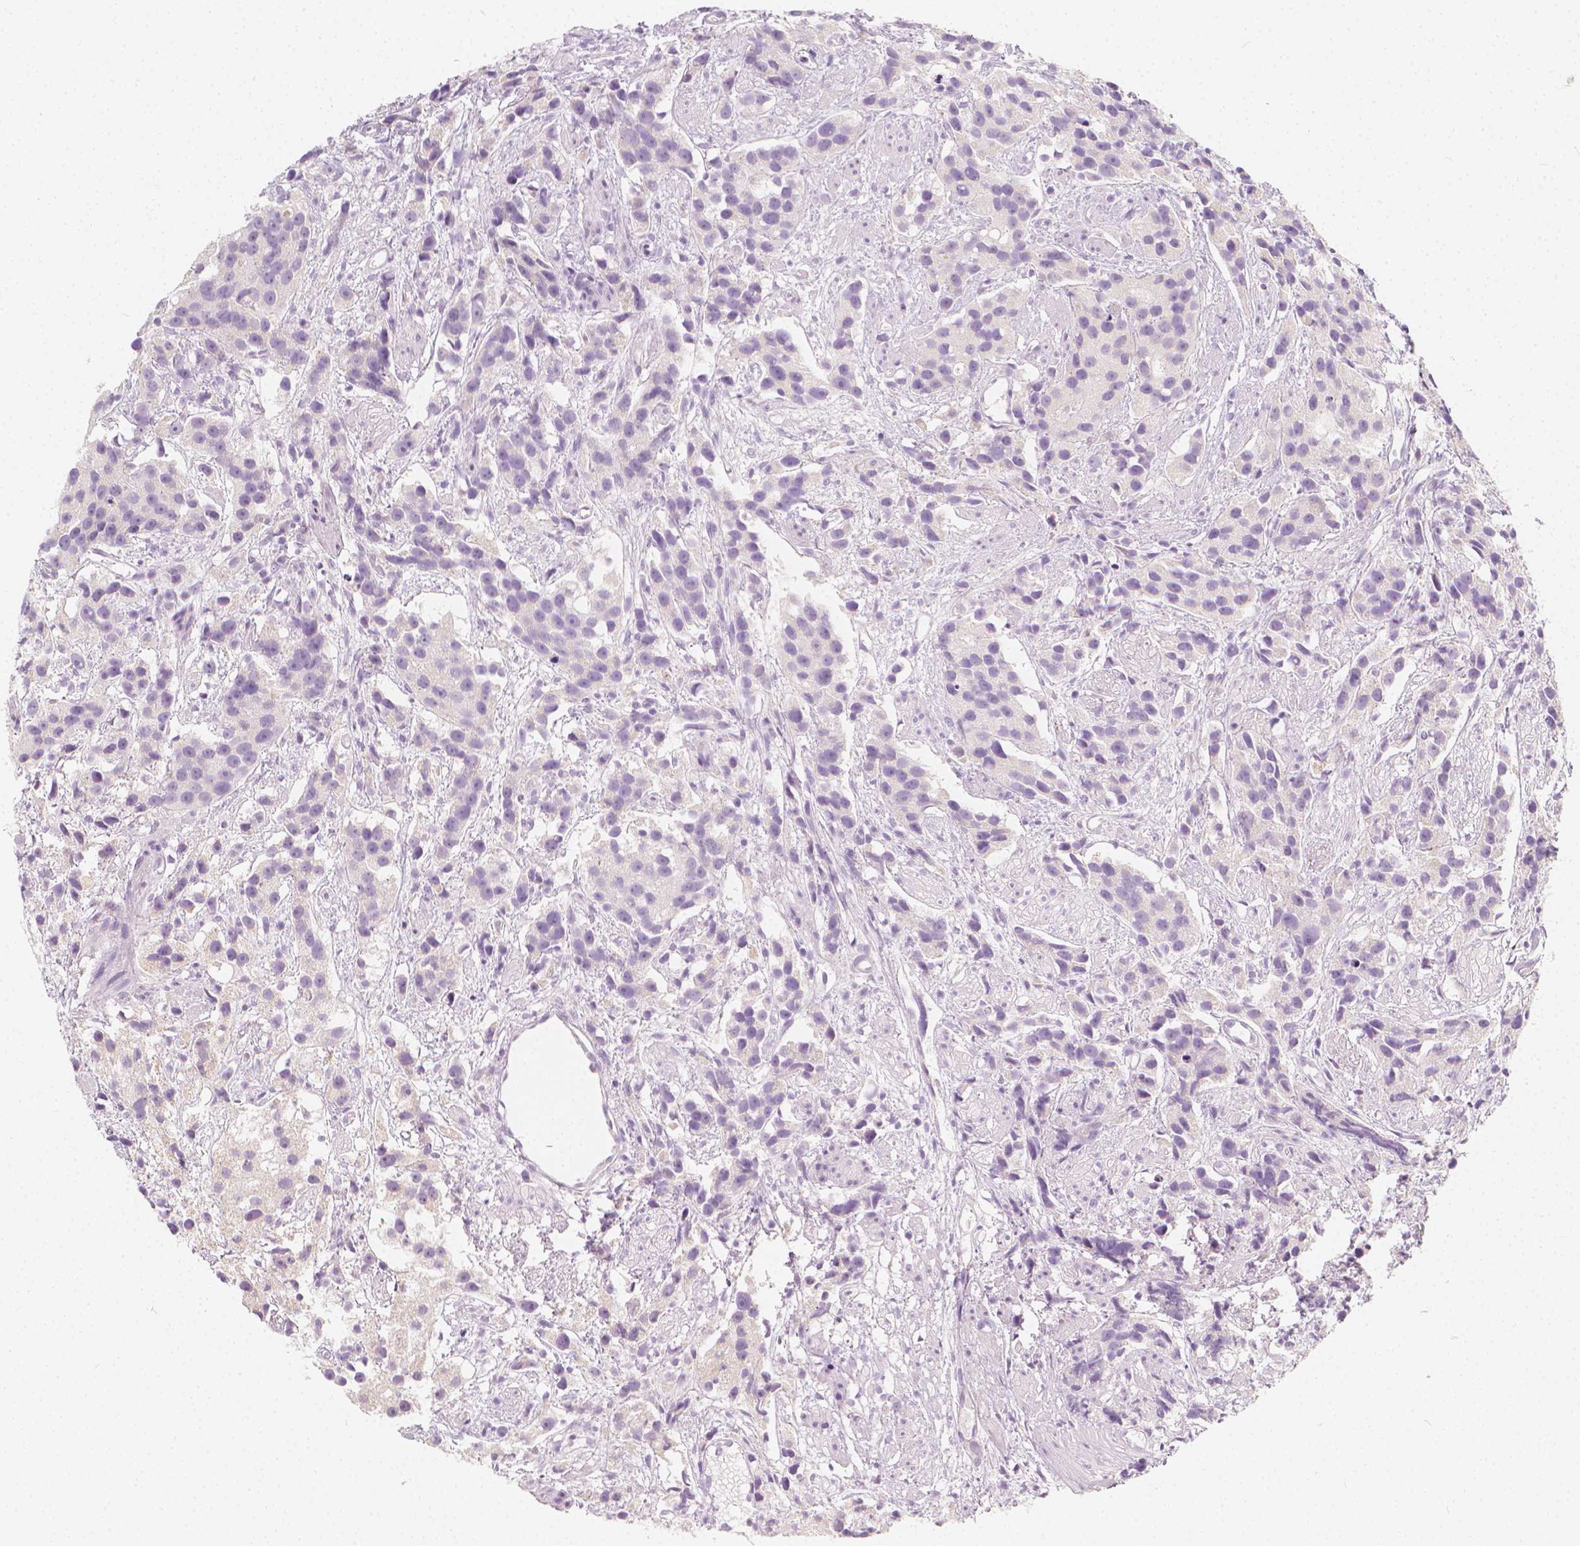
{"staining": {"intensity": "negative", "quantity": "none", "location": "none"}, "tissue": "prostate cancer", "cell_type": "Tumor cells", "image_type": "cancer", "snomed": [{"axis": "morphology", "description": "Adenocarcinoma, High grade"}, {"axis": "topography", "description": "Prostate"}], "caption": "Immunohistochemistry photomicrograph of human prostate cancer (adenocarcinoma (high-grade)) stained for a protein (brown), which shows no positivity in tumor cells.", "gene": "RBFOX1", "patient": {"sex": "male", "age": 68}}